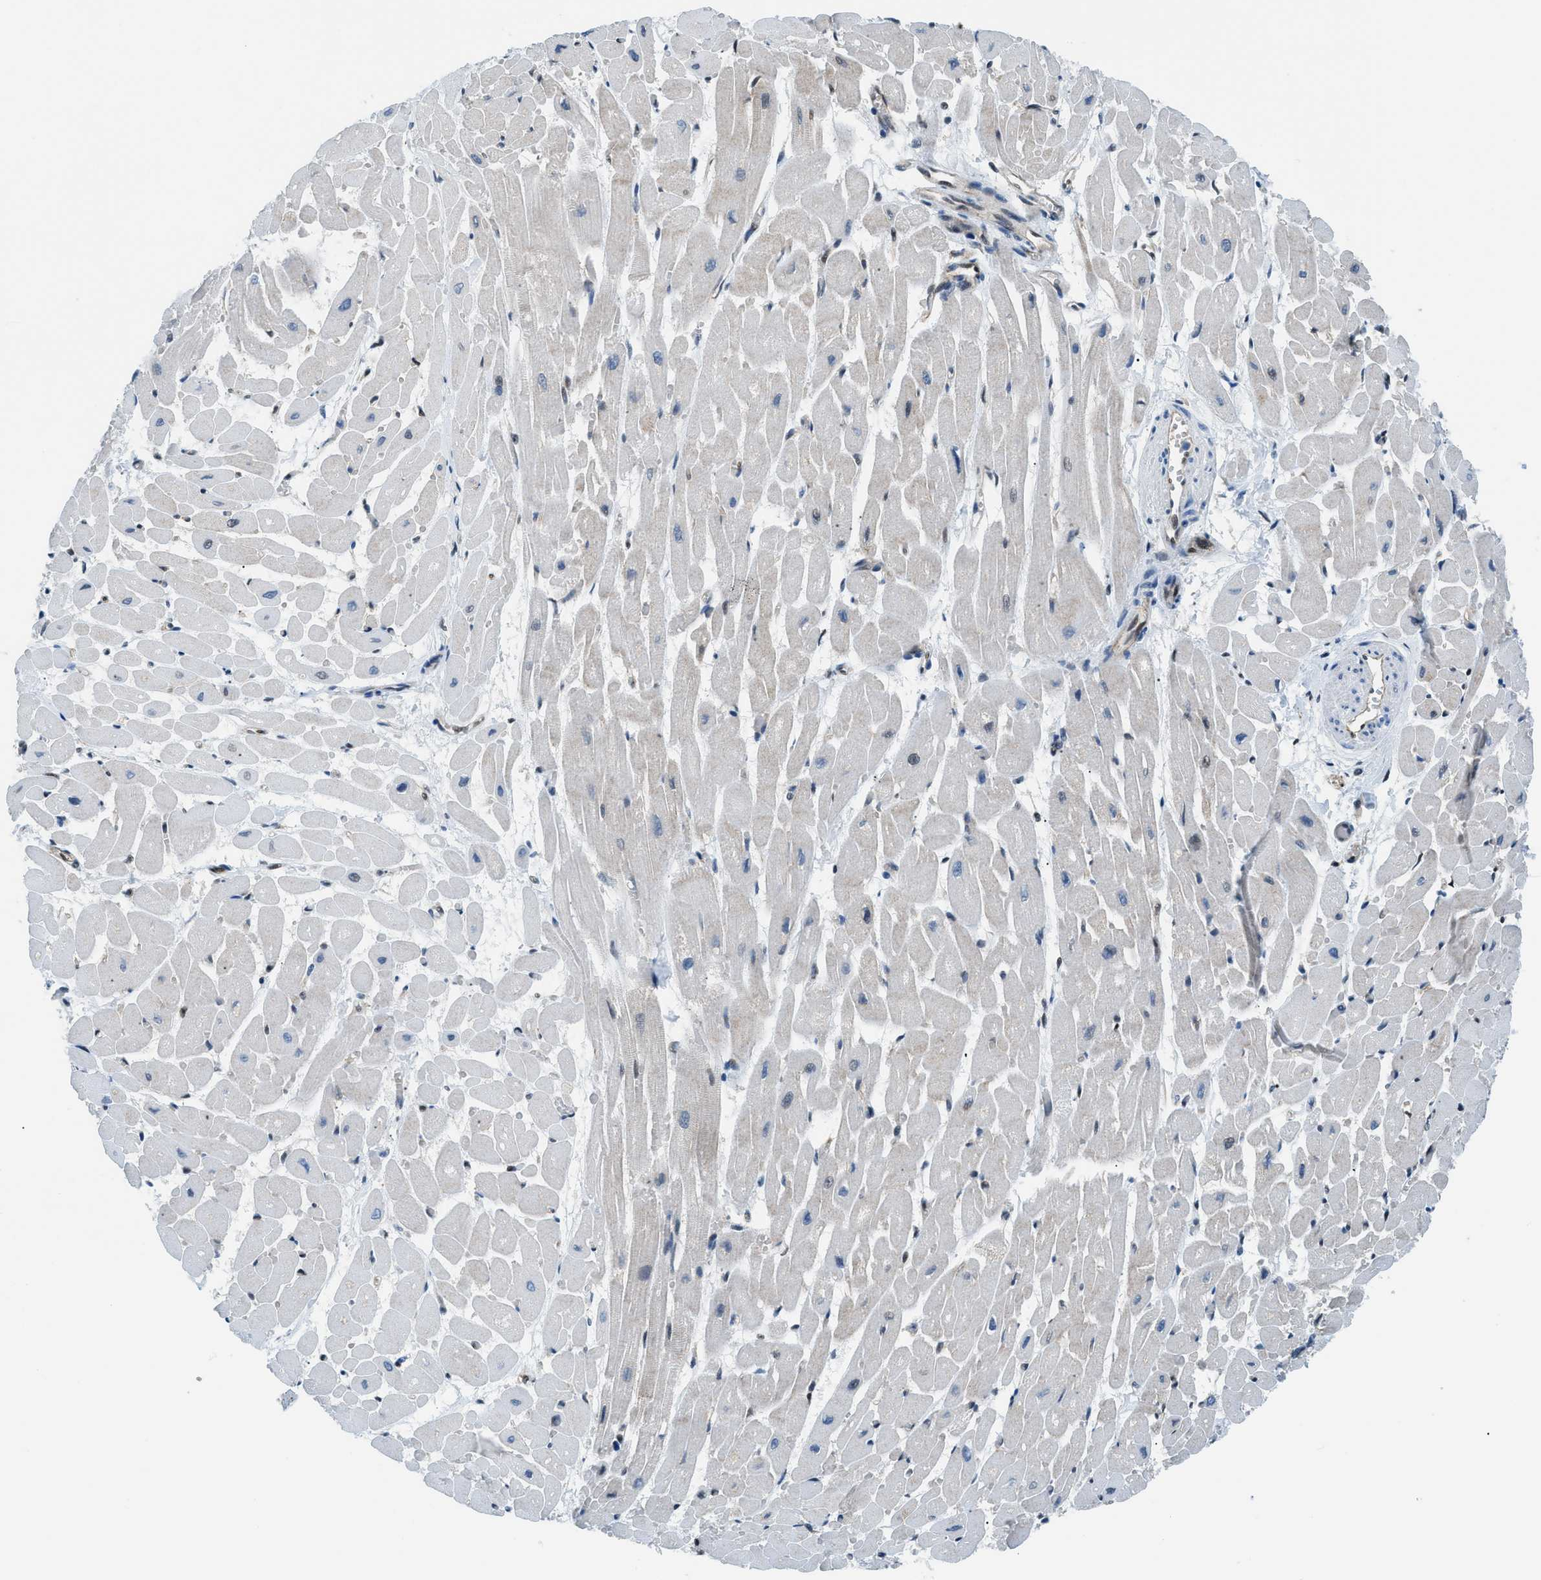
{"staining": {"intensity": "weak", "quantity": "<25%", "location": "cytoplasmic/membranous"}, "tissue": "heart muscle", "cell_type": "Cardiomyocytes", "image_type": "normal", "snomed": [{"axis": "morphology", "description": "Normal tissue, NOS"}, {"axis": "topography", "description": "Heart"}], "caption": "The micrograph displays no significant positivity in cardiomyocytes of heart muscle. (Brightfield microscopy of DAB IHC at high magnification).", "gene": "YWHAE", "patient": {"sex": "male", "age": 45}}